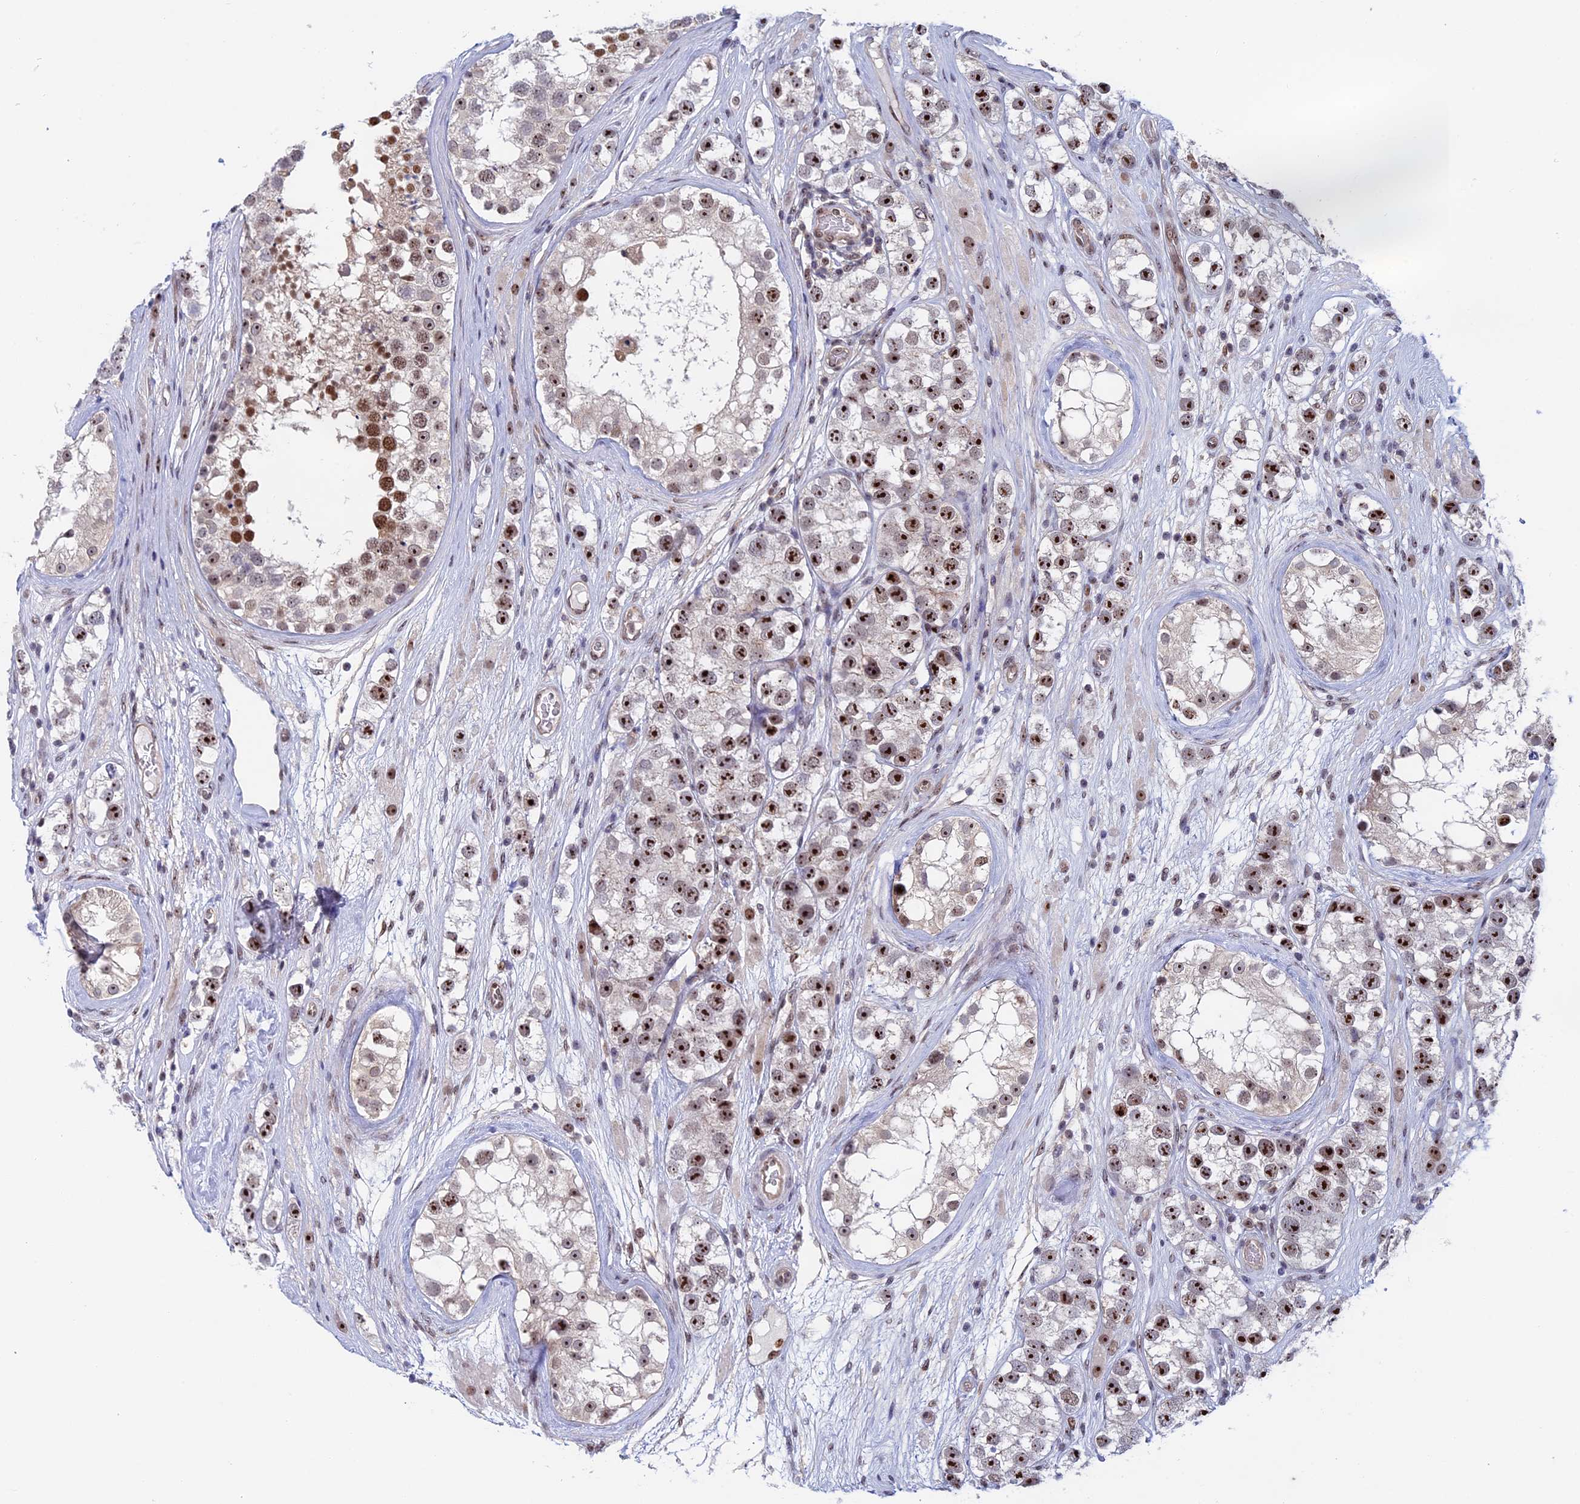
{"staining": {"intensity": "strong", "quantity": ">75%", "location": "nuclear"}, "tissue": "testis cancer", "cell_type": "Tumor cells", "image_type": "cancer", "snomed": [{"axis": "morphology", "description": "Seminoma, NOS"}, {"axis": "topography", "description": "Testis"}], "caption": "High-power microscopy captured an IHC photomicrograph of testis seminoma, revealing strong nuclear positivity in about >75% of tumor cells. (DAB = brown stain, brightfield microscopy at high magnification).", "gene": "CCDC86", "patient": {"sex": "male", "age": 28}}